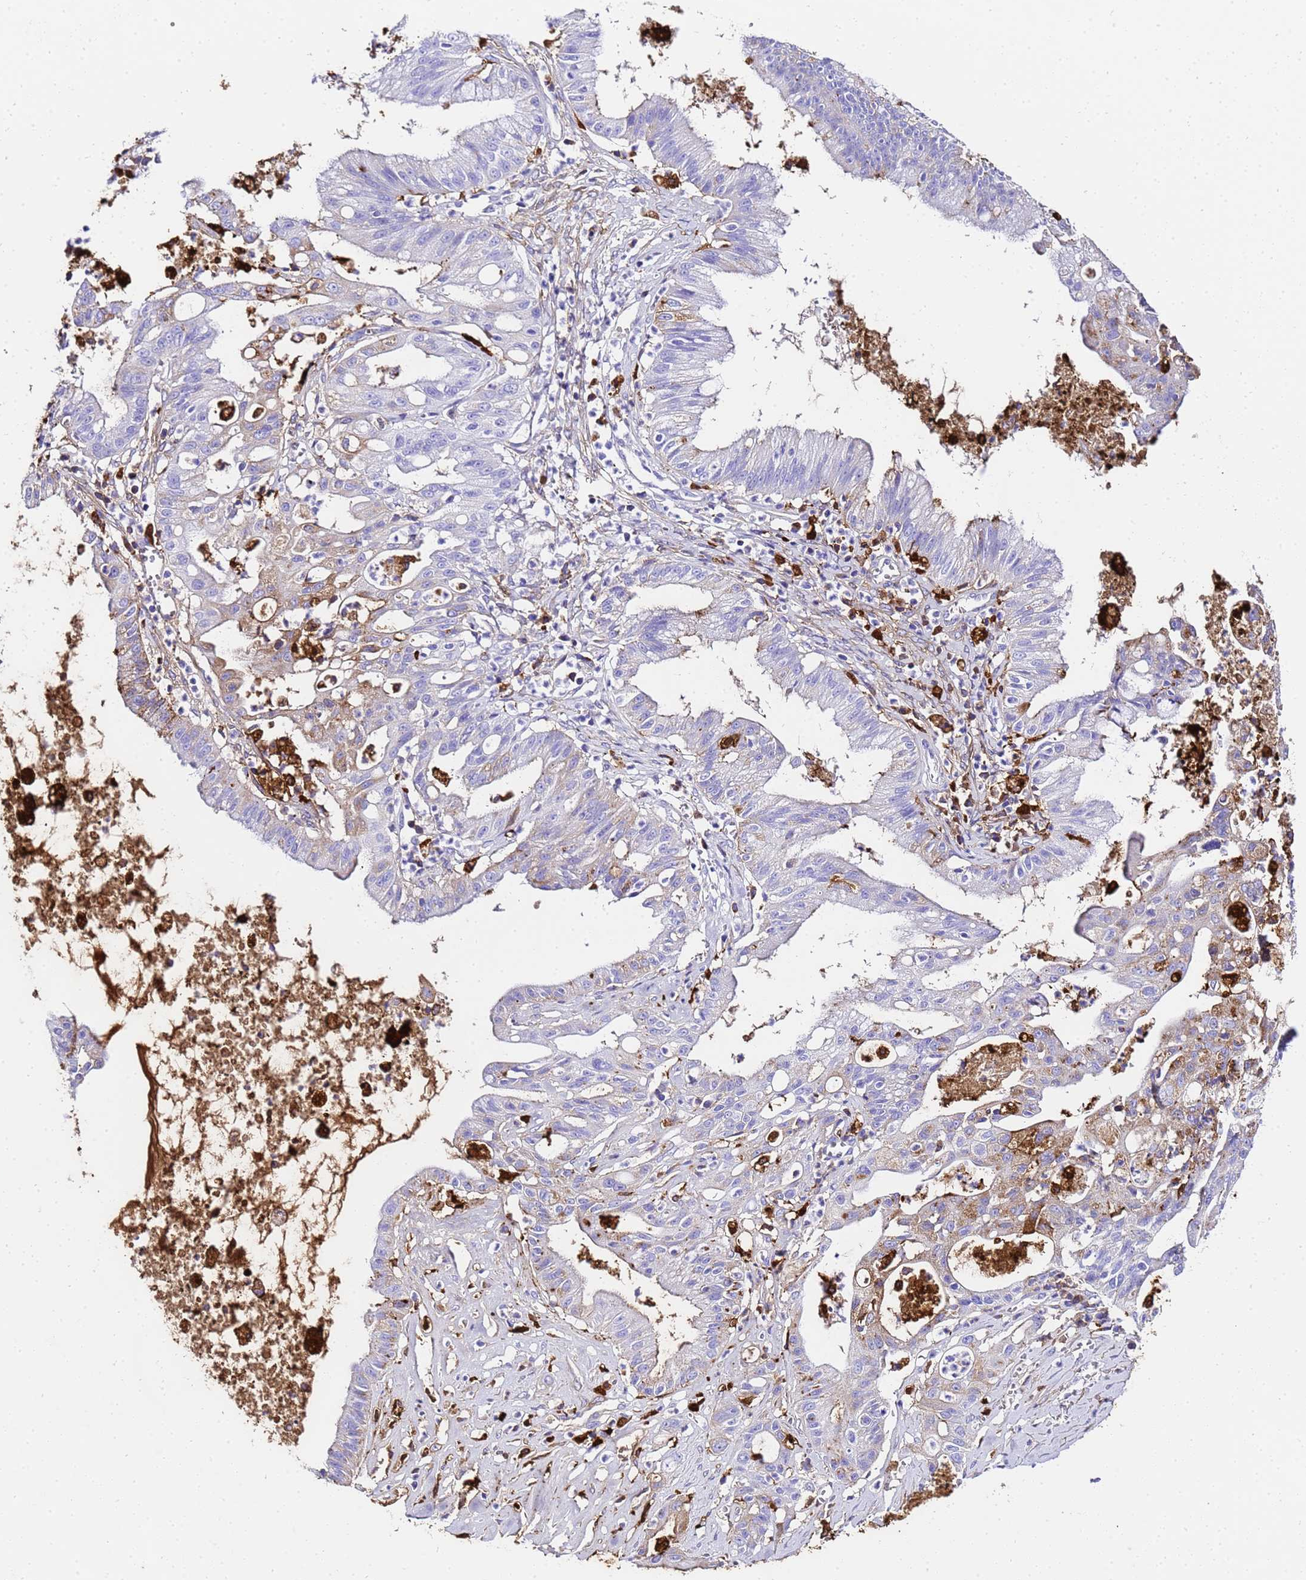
{"staining": {"intensity": "negative", "quantity": "none", "location": "none"}, "tissue": "ovarian cancer", "cell_type": "Tumor cells", "image_type": "cancer", "snomed": [{"axis": "morphology", "description": "Cystadenocarcinoma, mucinous, NOS"}, {"axis": "topography", "description": "Ovary"}], "caption": "Tumor cells show no significant staining in ovarian cancer.", "gene": "FTL", "patient": {"sex": "female", "age": 70}}